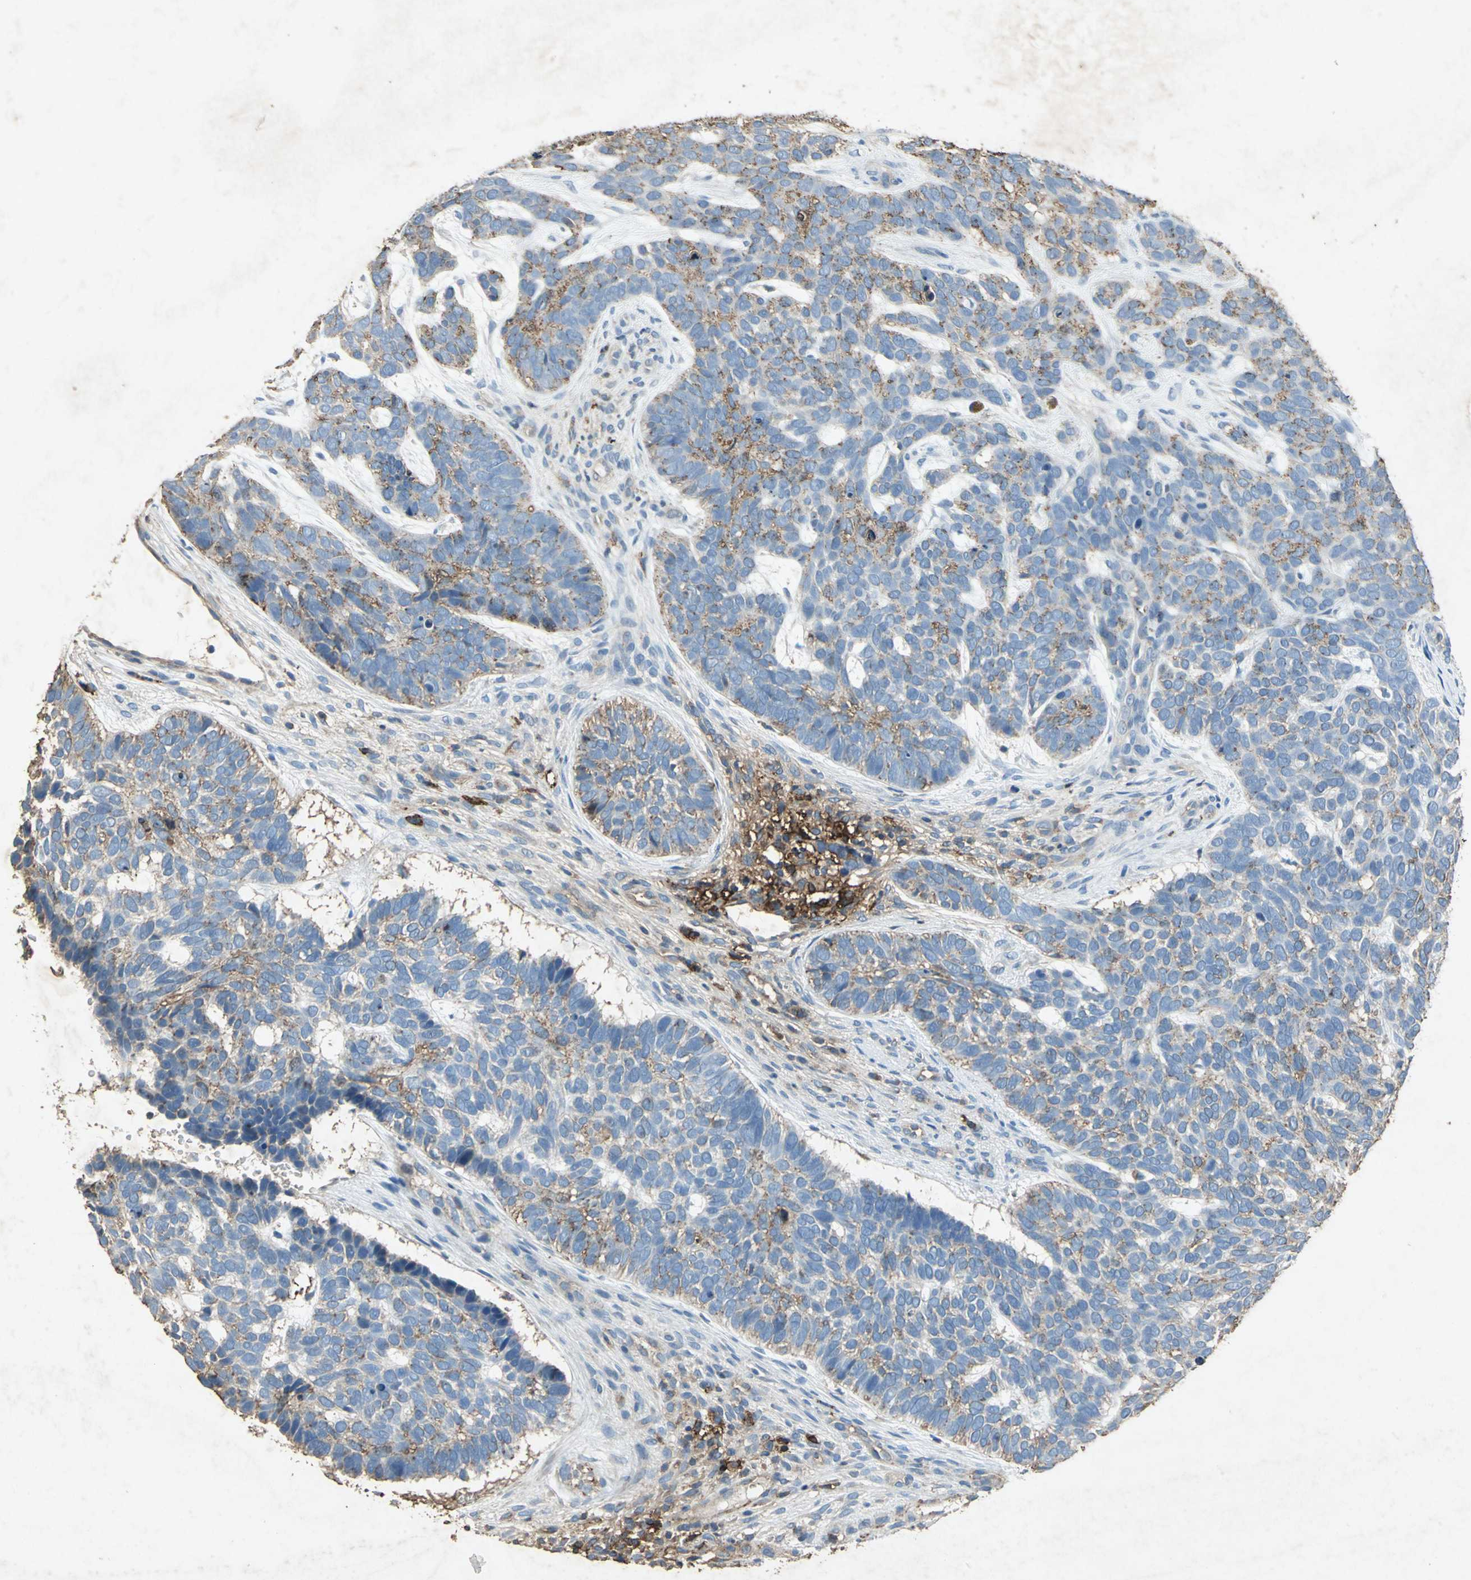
{"staining": {"intensity": "moderate", "quantity": "25%-75%", "location": "cytoplasmic/membranous"}, "tissue": "skin cancer", "cell_type": "Tumor cells", "image_type": "cancer", "snomed": [{"axis": "morphology", "description": "Basal cell carcinoma"}, {"axis": "topography", "description": "Skin"}], "caption": "Protein expression analysis of basal cell carcinoma (skin) shows moderate cytoplasmic/membranous staining in approximately 25%-75% of tumor cells.", "gene": "CCR6", "patient": {"sex": "male", "age": 87}}